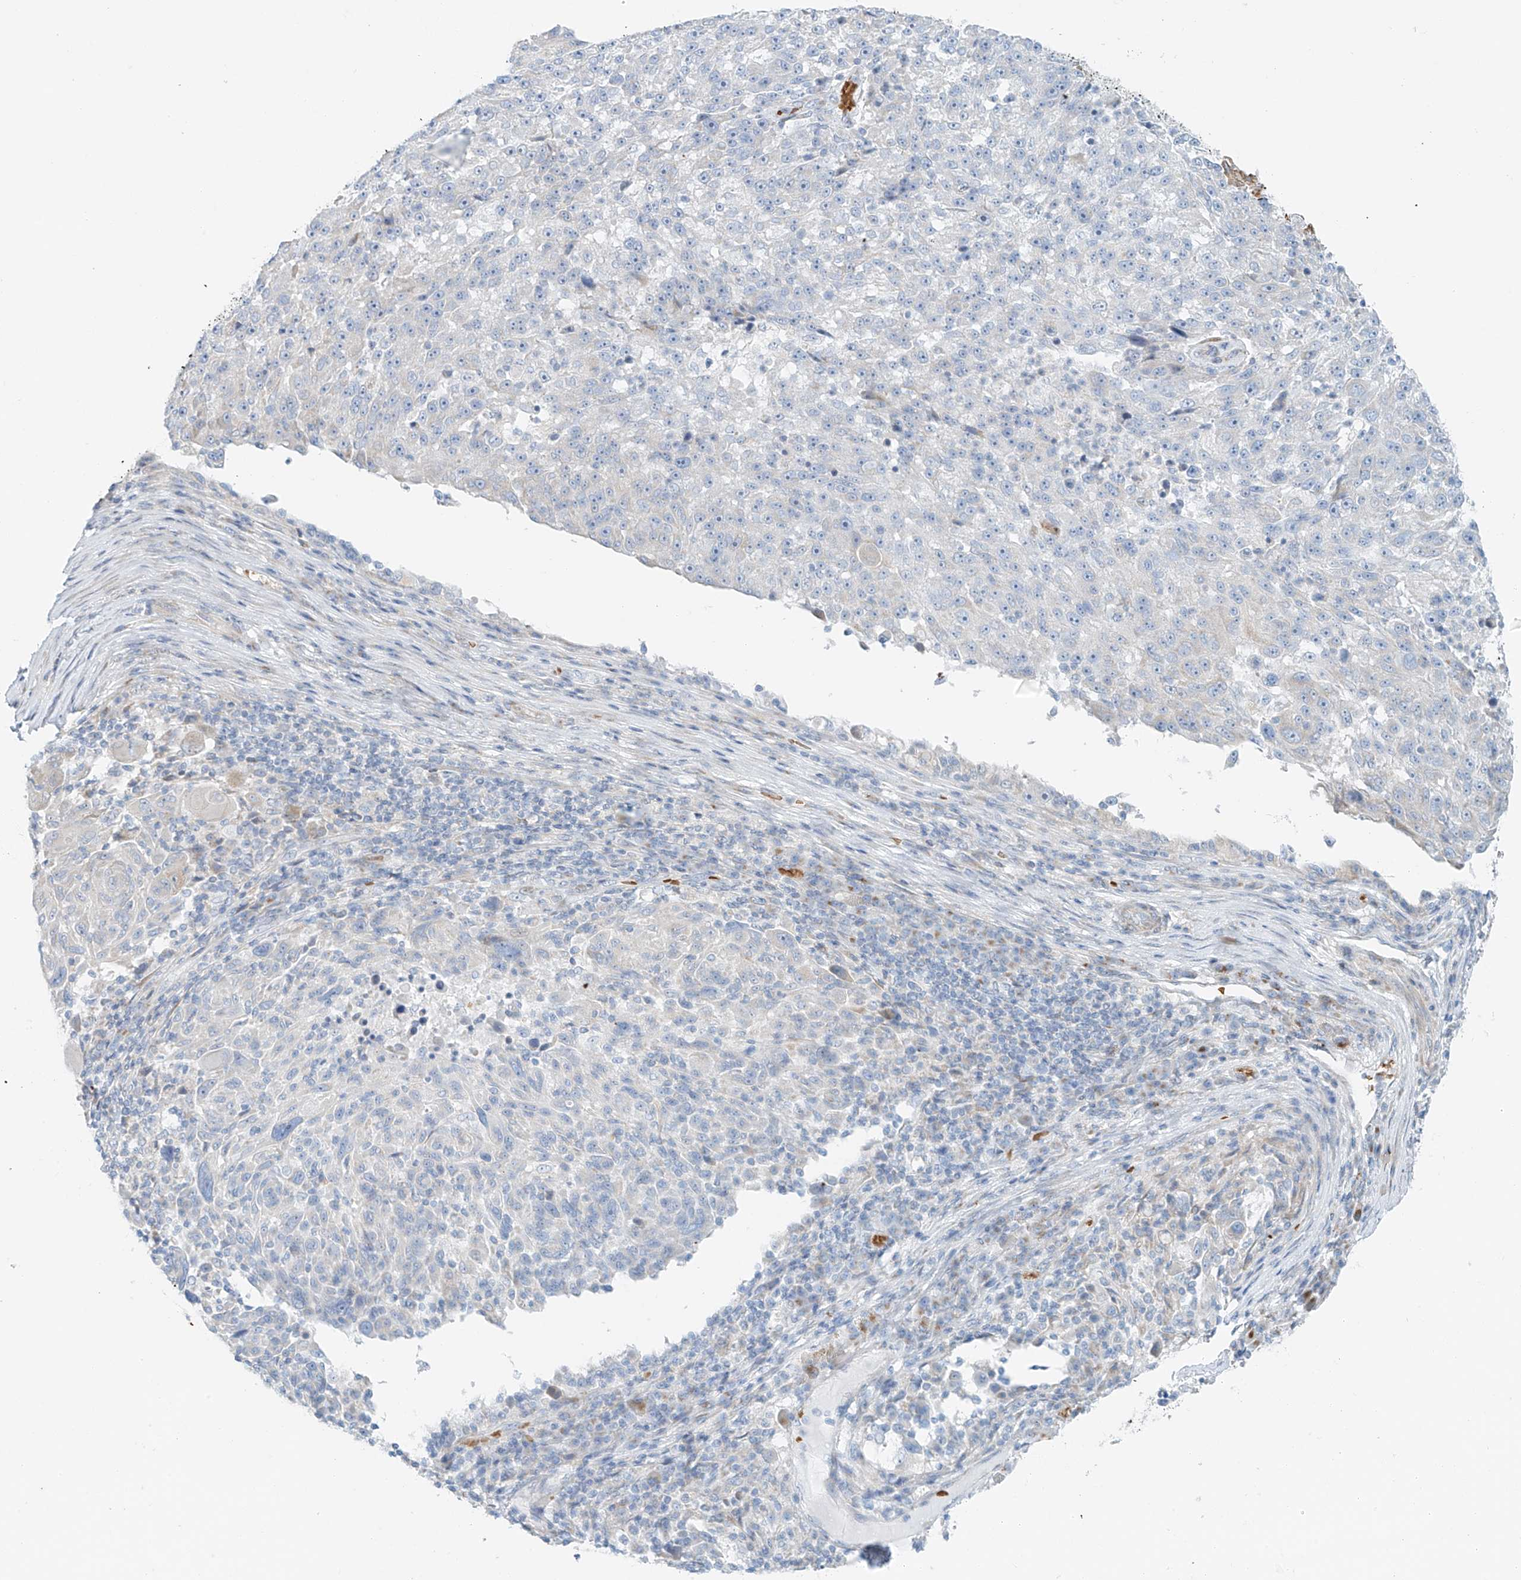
{"staining": {"intensity": "negative", "quantity": "none", "location": "none"}, "tissue": "melanoma", "cell_type": "Tumor cells", "image_type": "cancer", "snomed": [{"axis": "morphology", "description": "Malignant melanoma, NOS"}, {"axis": "topography", "description": "Skin"}], "caption": "The micrograph displays no staining of tumor cells in melanoma. (DAB (3,3'-diaminobenzidine) immunohistochemistry, high magnification).", "gene": "EIPR1", "patient": {"sex": "male", "age": 53}}